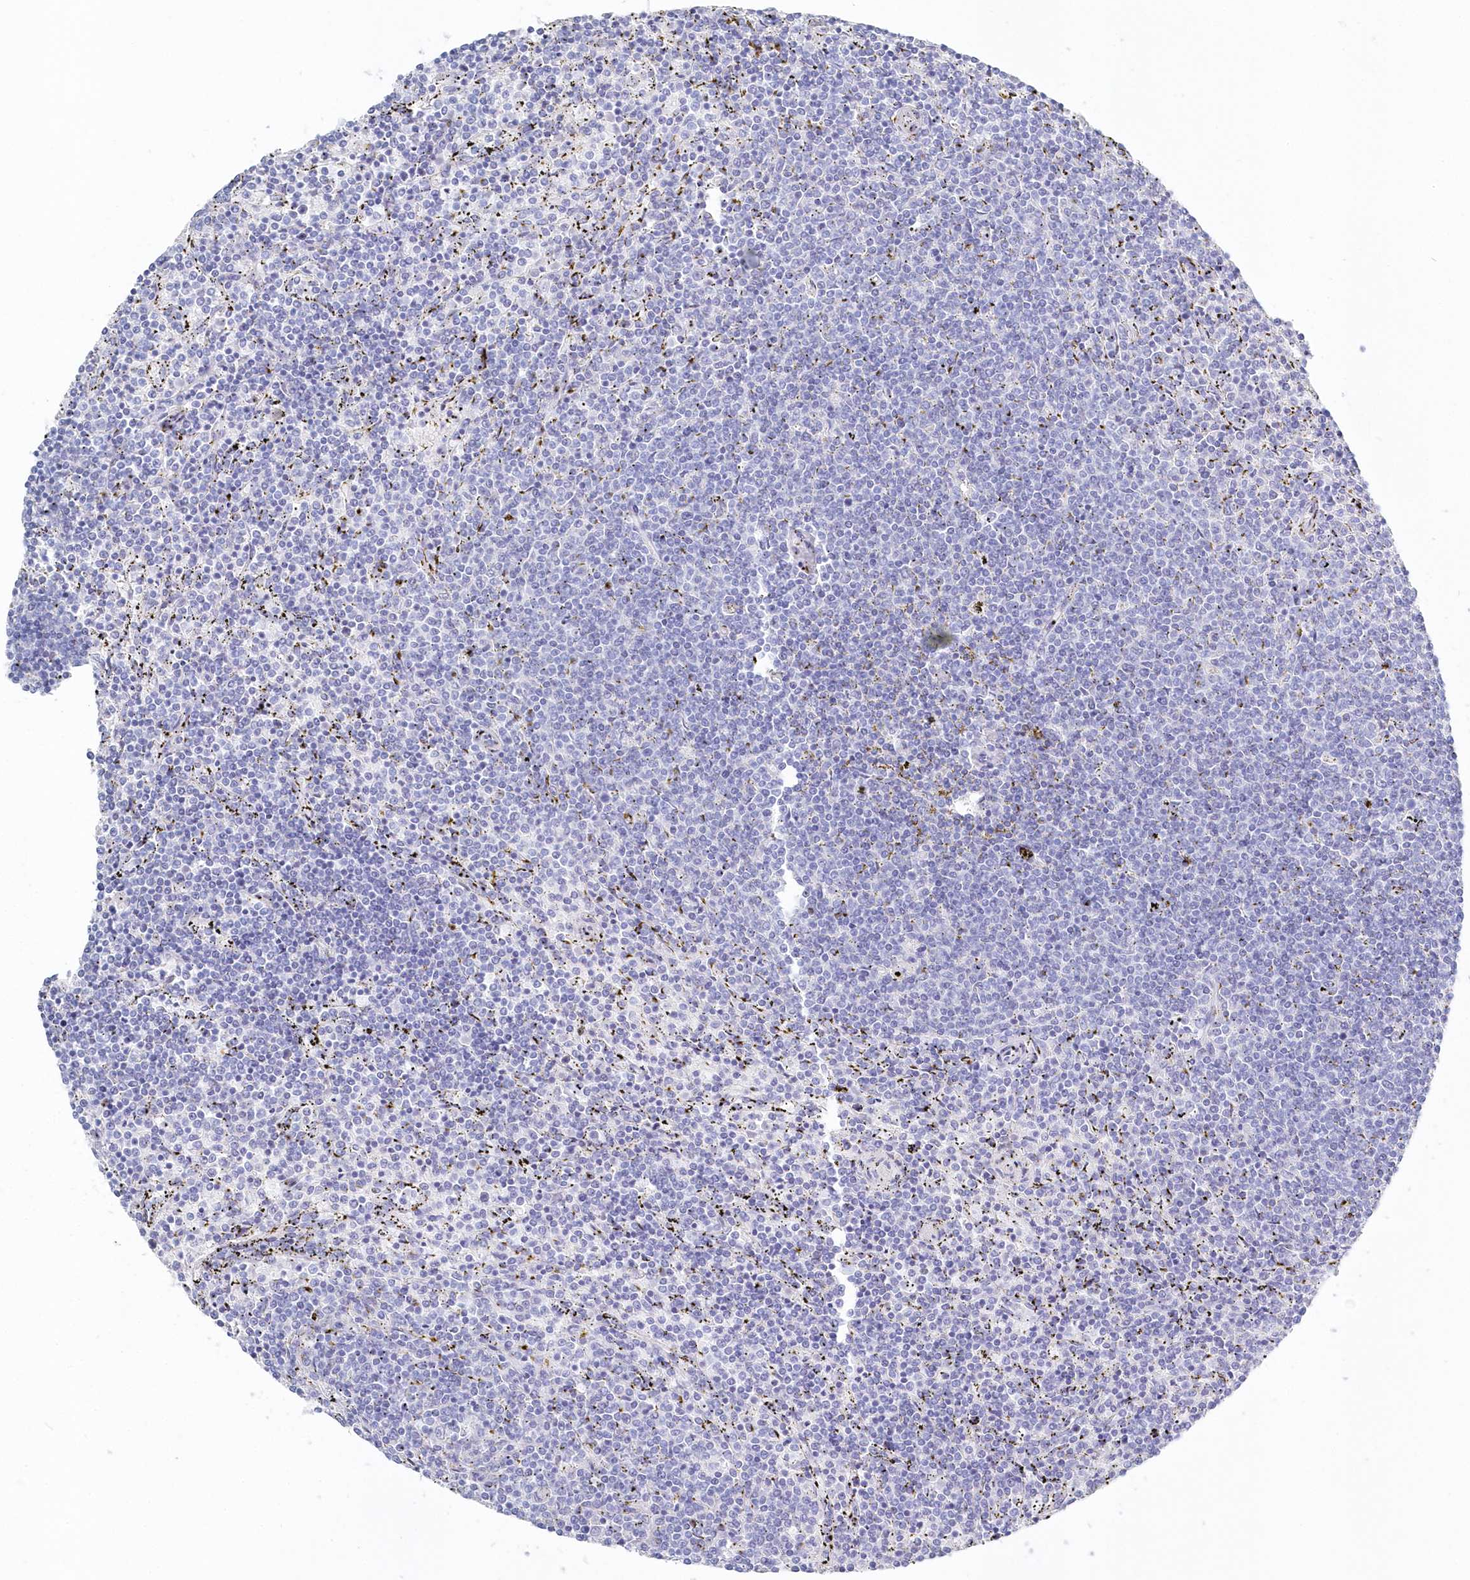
{"staining": {"intensity": "negative", "quantity": "none", "location": "none"}, "tissue": "lymphoma", "cell_type": "Tumor cells", "image_type": "cancer", "snomed": [{"axis": "morphology", "description": "Malignant lymphoma, non-Hodgkin's type, Low grade"}, {"axis": "topography", "description": "Spleen"}], "caption": "This is an IHC photomicrograph of human lymphoma. There is no expression in tumor cells.", "gene": "CSNK1G2", "patient": {"sex": "female", "age": 50}}